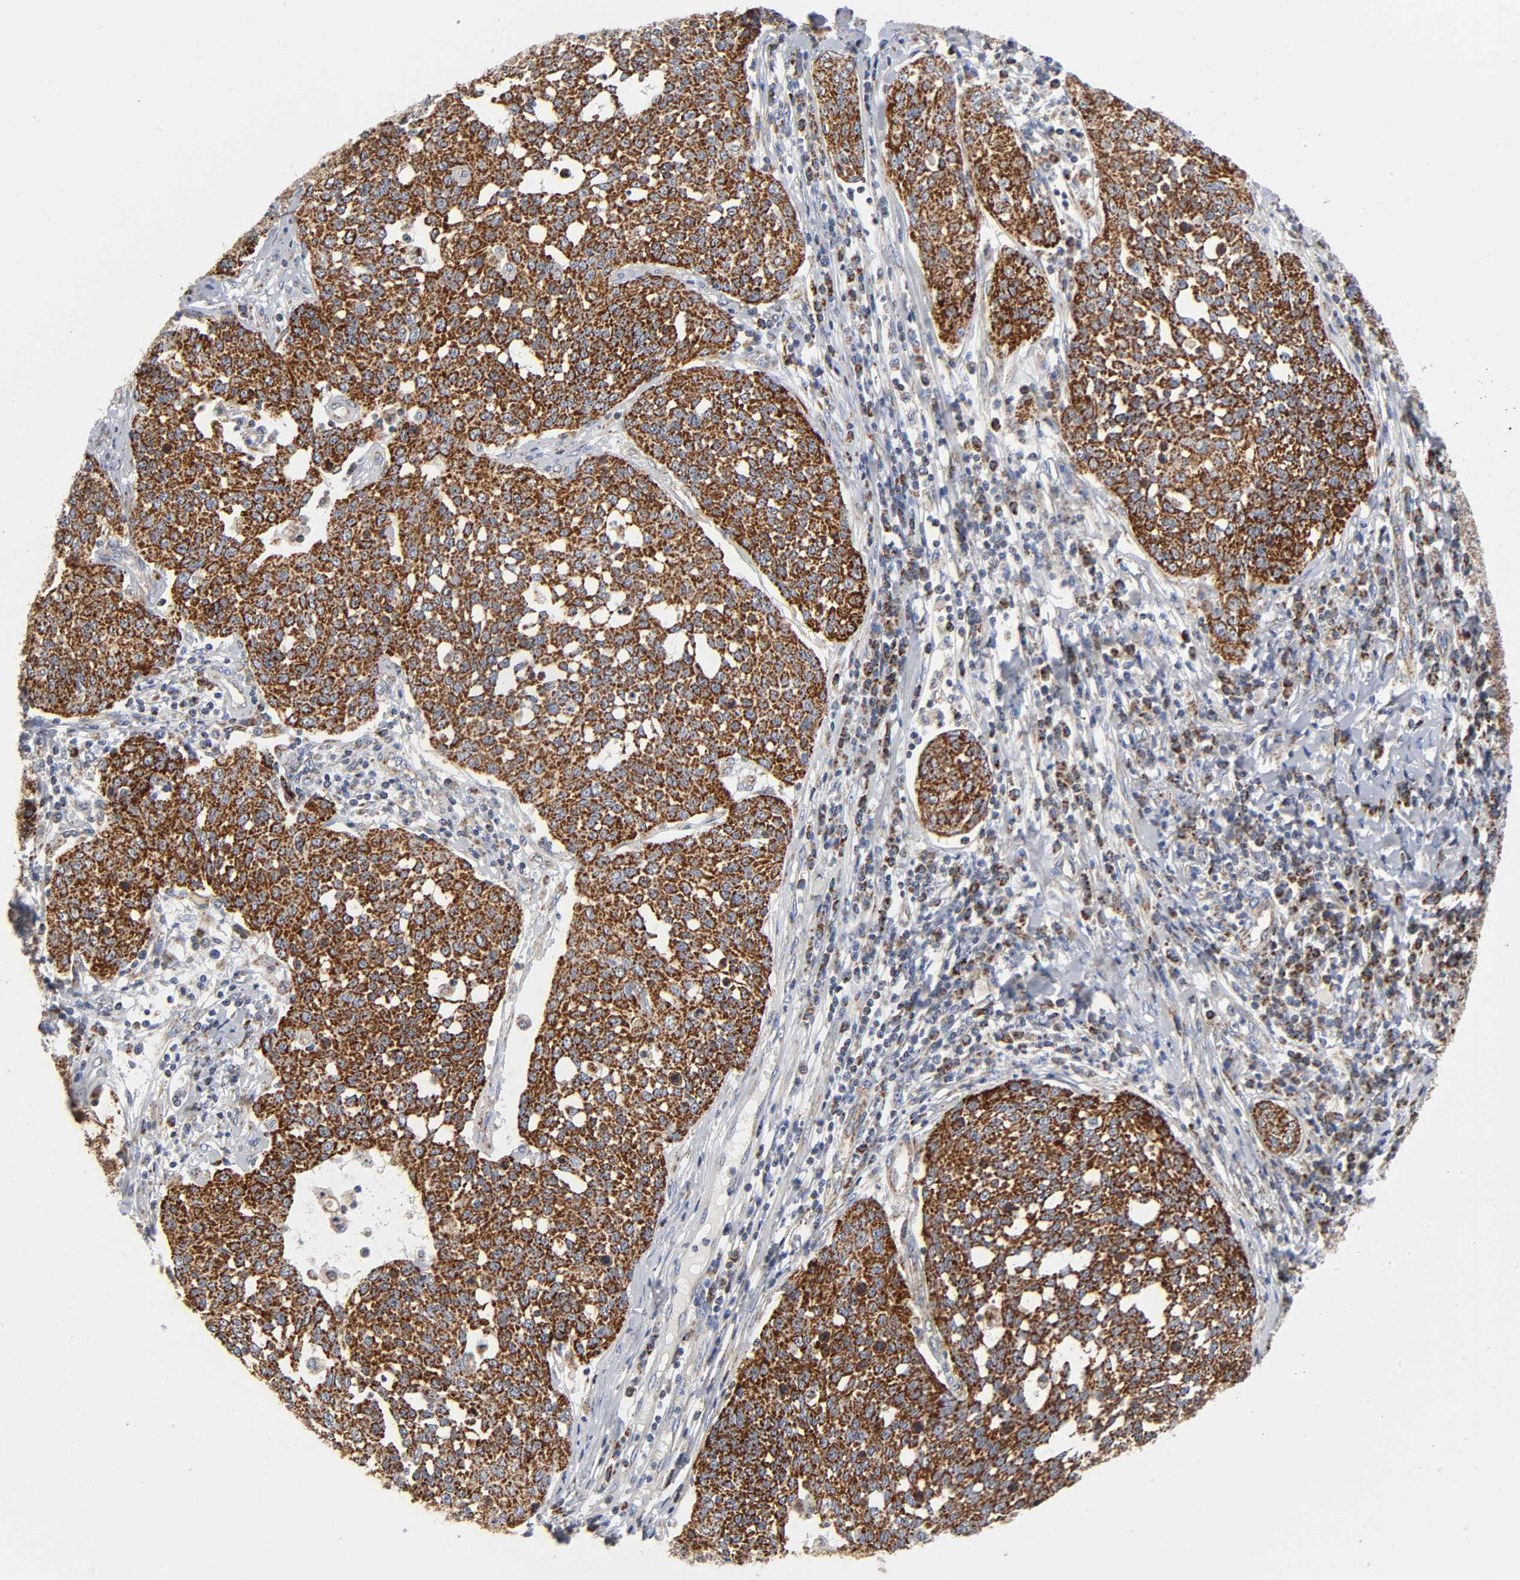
{"staining": {"intensity": "strong", "quantity": ">75%", "location": "cytoplasmic/membranous"}, "tissue": "cervical cancer", "cell_type": "Tumor cells", "image_type": "cancer", "snomed": [{"axis": "morphology", "description": "Squamous cell carcinoma, NOS"}, {"axis": "topography", "description": "Cervix"}], "caption": "High-magnification brightfield microscopy of cervical cancer stained with DAB (brown) and counterstained with hematoxylin (blue). tumor cells exhibit strong cytoplasmic/membranous positivity is seen in about>75% of cells.", "gene": "BAK1", "patient": {"sex": "female", "age": 34}}